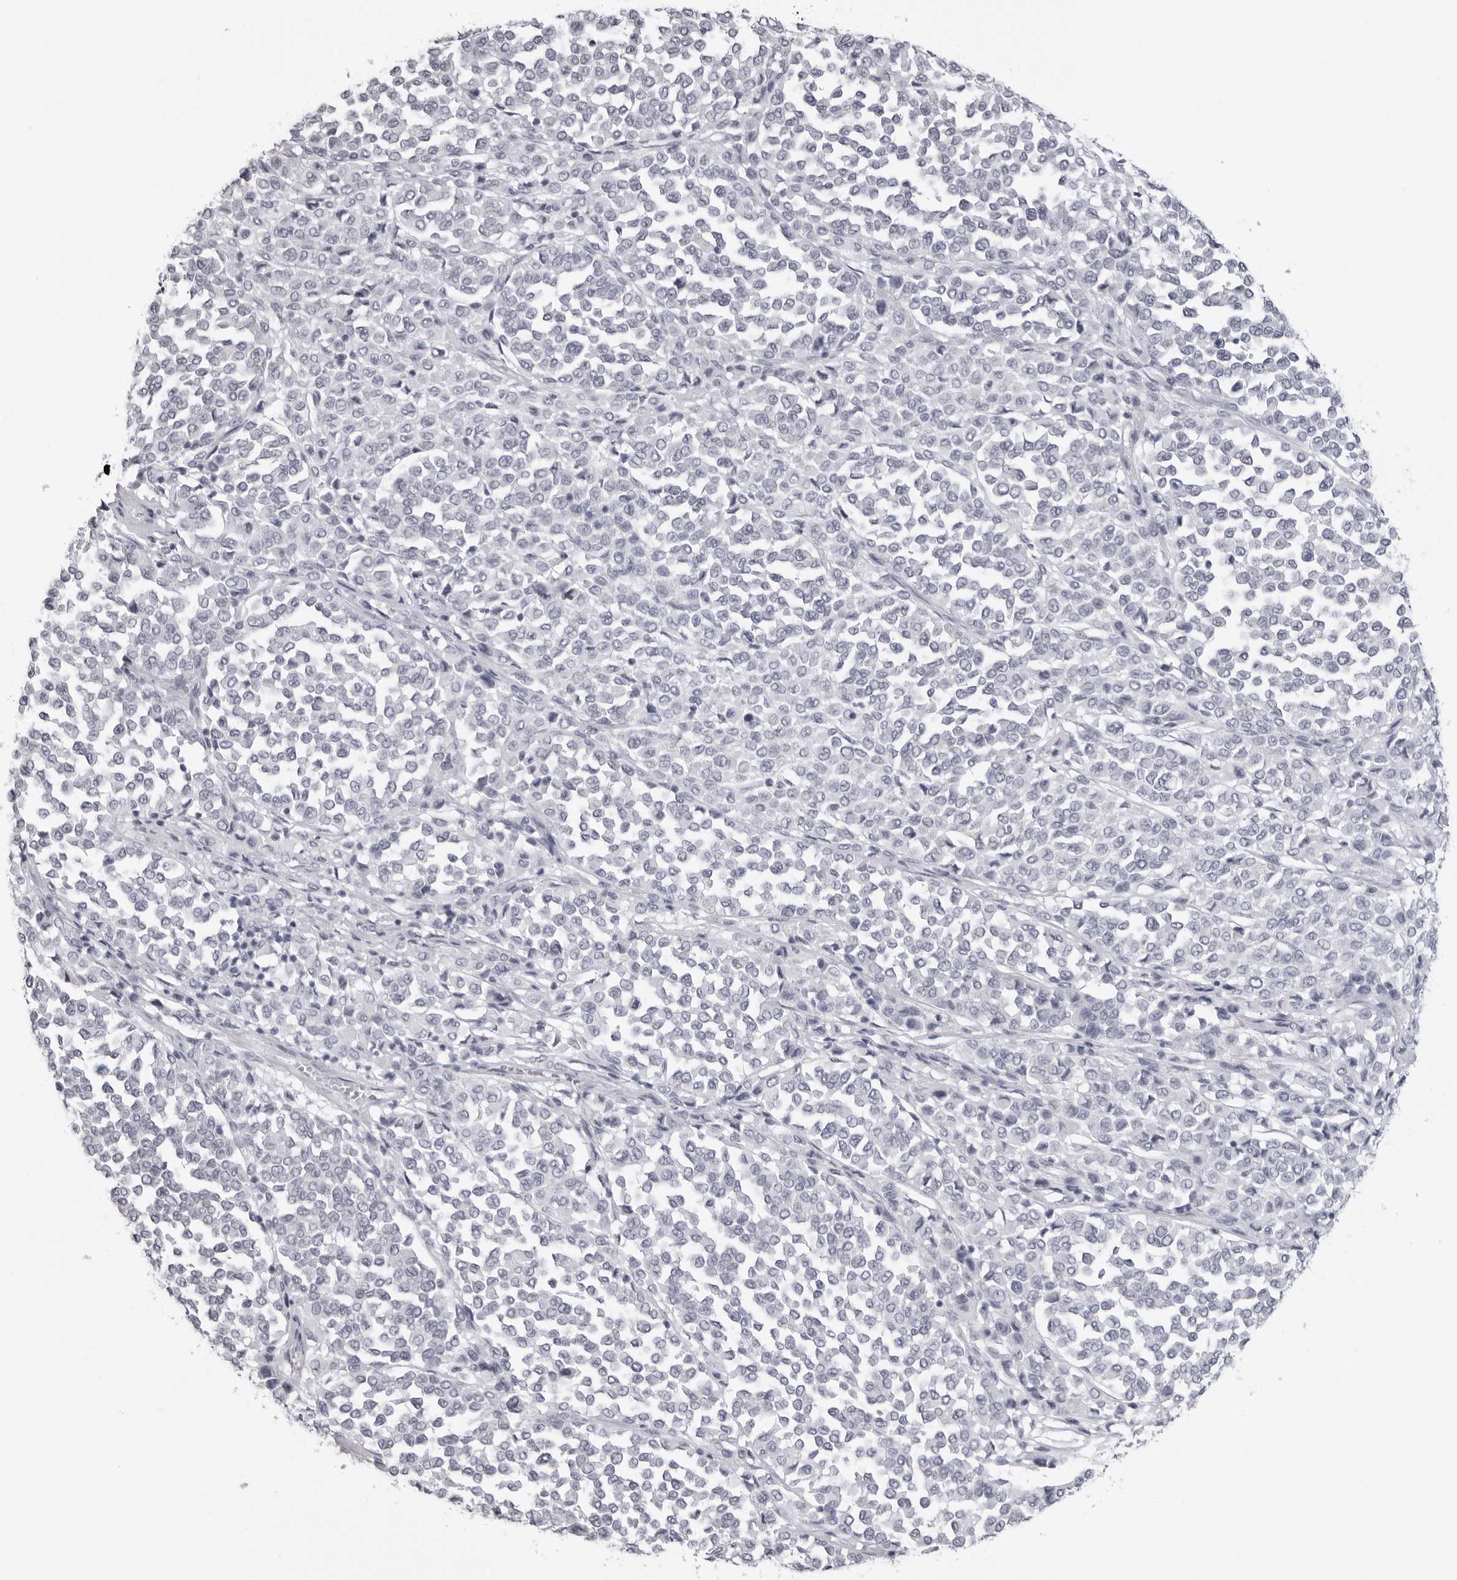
{"staining": {"intensity": "negative", "quantity": "none", "location": "none"}, "tissue": "melanoma", "cell_type": "Tumor cells", "image_type": "cancer", "snomed": [{"axis": "morphology", "description": "Malignant melanoma, Metastatic site"}, {"axis": "topography", "description": "Pancreas"}], "caption": "DAB (3,3'-diaminobenzidine) immunohistochemical staining of melanoma displays no significant staining in tumor cells.", "gene": "DNALI1", "patient": {"sex": "female", "age": 30}}